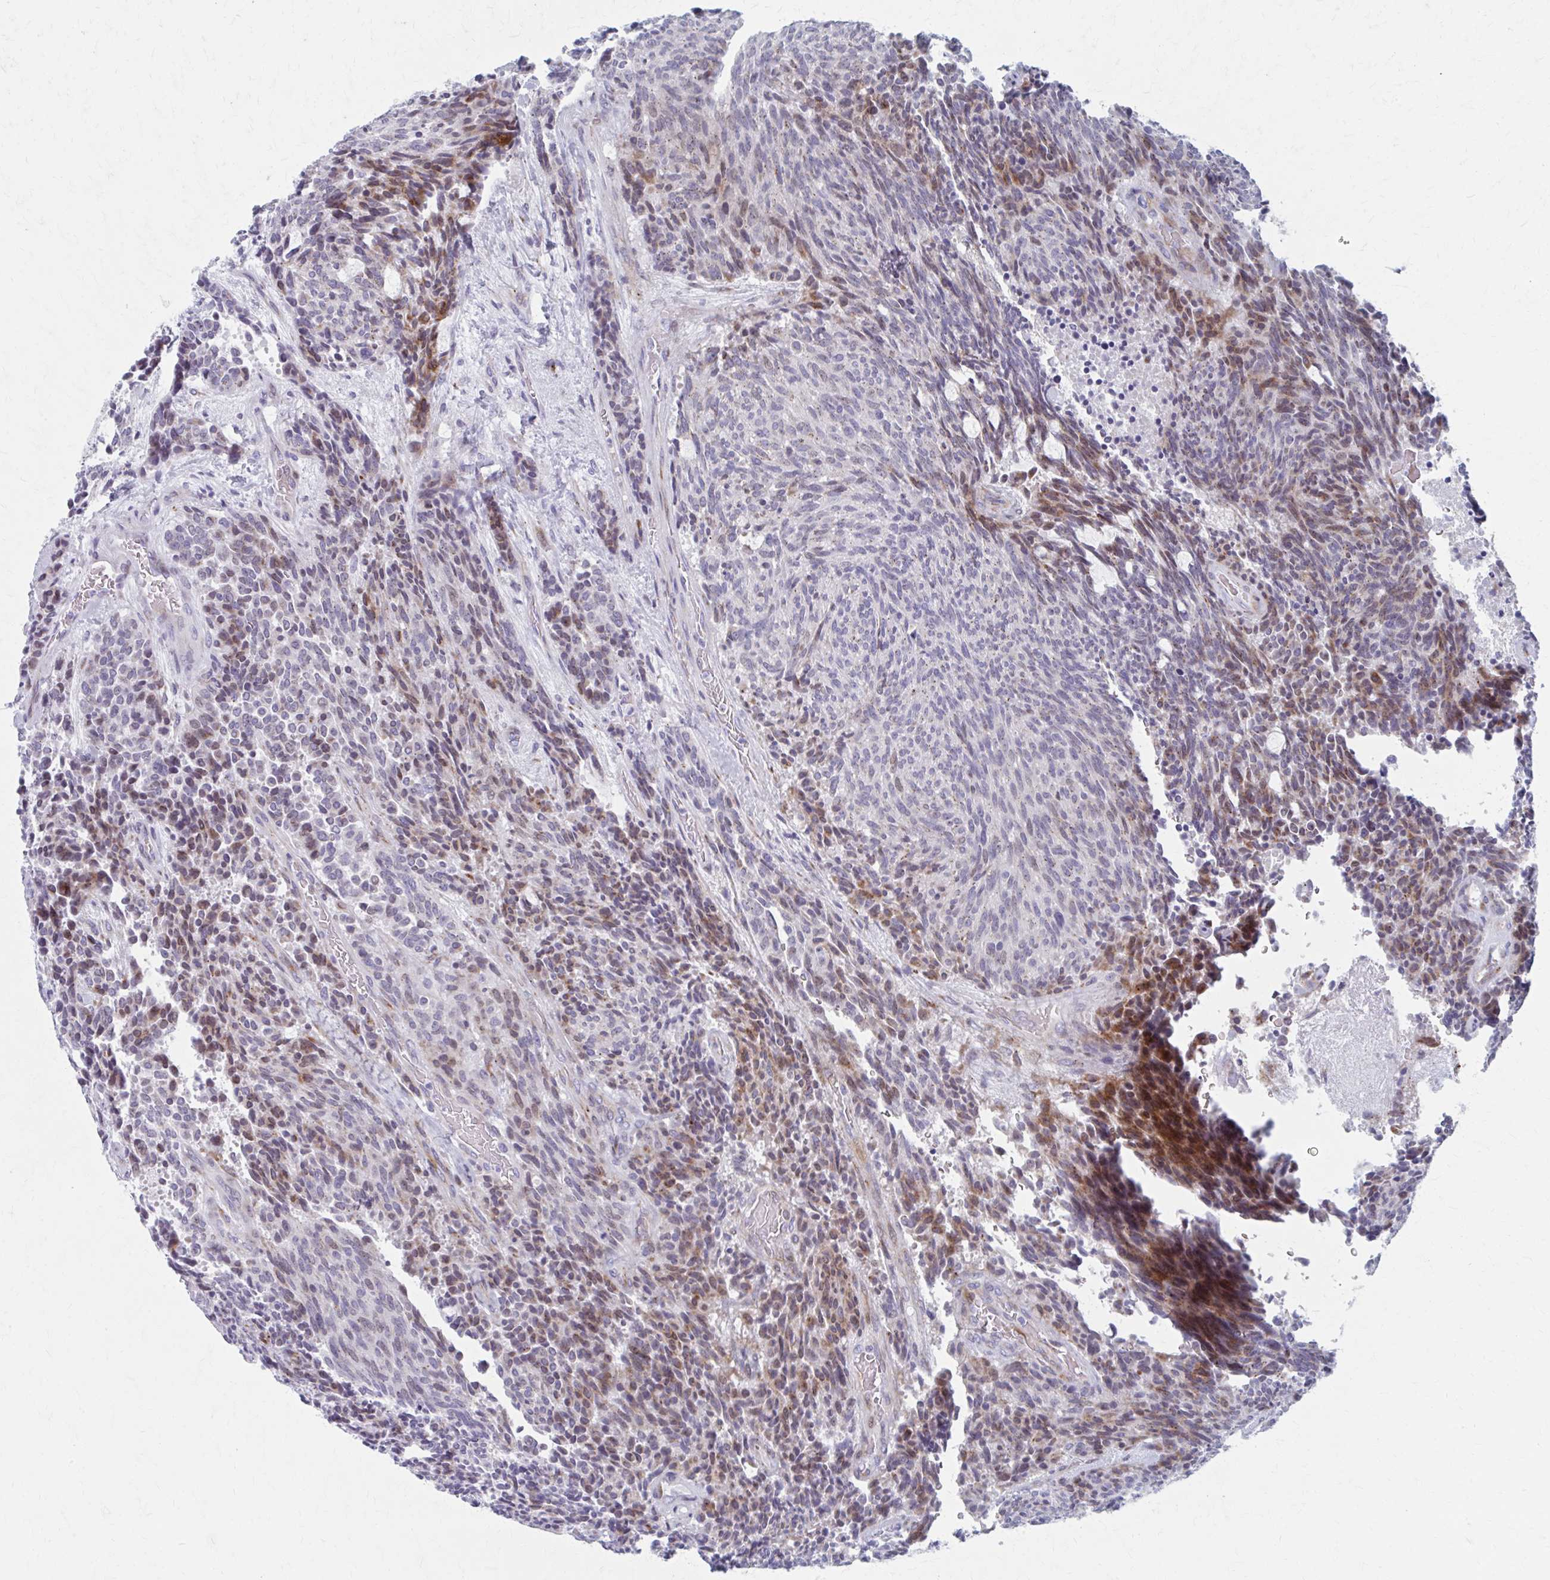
{"staining": {"intensity": "moderate", "quantity": "<25%", "location": "cytoplasmic/membranous"}, "tissue": "carcinoid", "cell_type": "Tumor cells", "image_type": "cancer", "snomed": [{"axis": "morphology", "description": "Carcinoid, malignant, NOS"}, {"axis": "topography", "description": "Pancreas"}], "caption": "The micrograph demonstrates a brown stain indicating the presence of a protein in the cytoplasmic/membranous of tumor cells in carcinoid.", "gene": "OLFM2", "patient": {"sex": "female", "age": 54}}